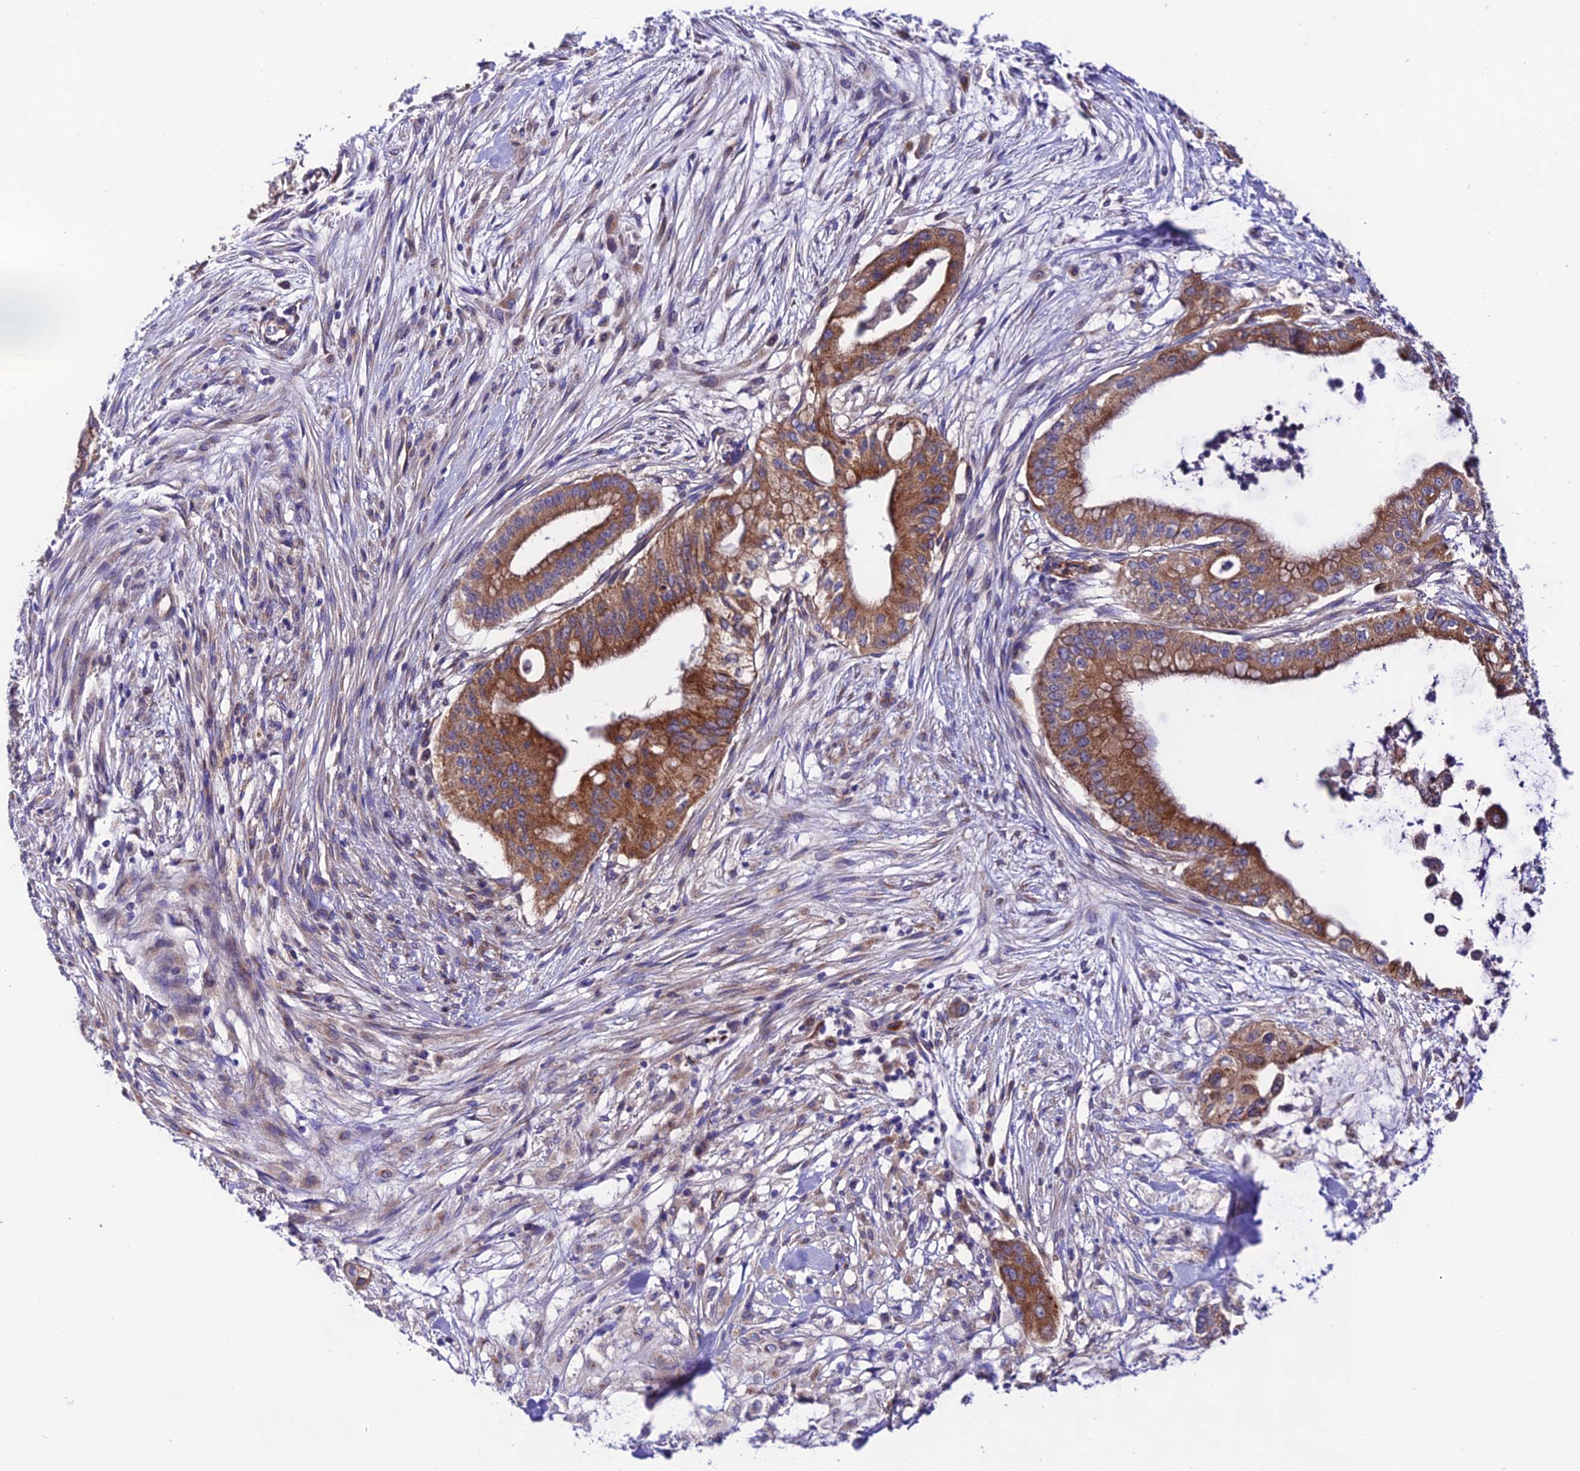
{"staining": {"intensity": "strong", "quantity": ">75%", "location": "cytoplasmic/membranous"}, "tissue": "pancreatic cancer", "cell_type": "Tumor cells", "image_type": "cancer", "snomed": [{"axis": "morphology", "description": "Adenocarcinoma, NOS"}, {"axis": "topography", "description": "Pancreas"}], "caption": "Immunohistochemical staining of human pancreatic adenocarcinoma shows high levels of strong cytoplasmic/membranous staining in approximately >75% of tumor cells.", "gene": "LACTB2", "patient": {"sex": "male", "age": 46}}